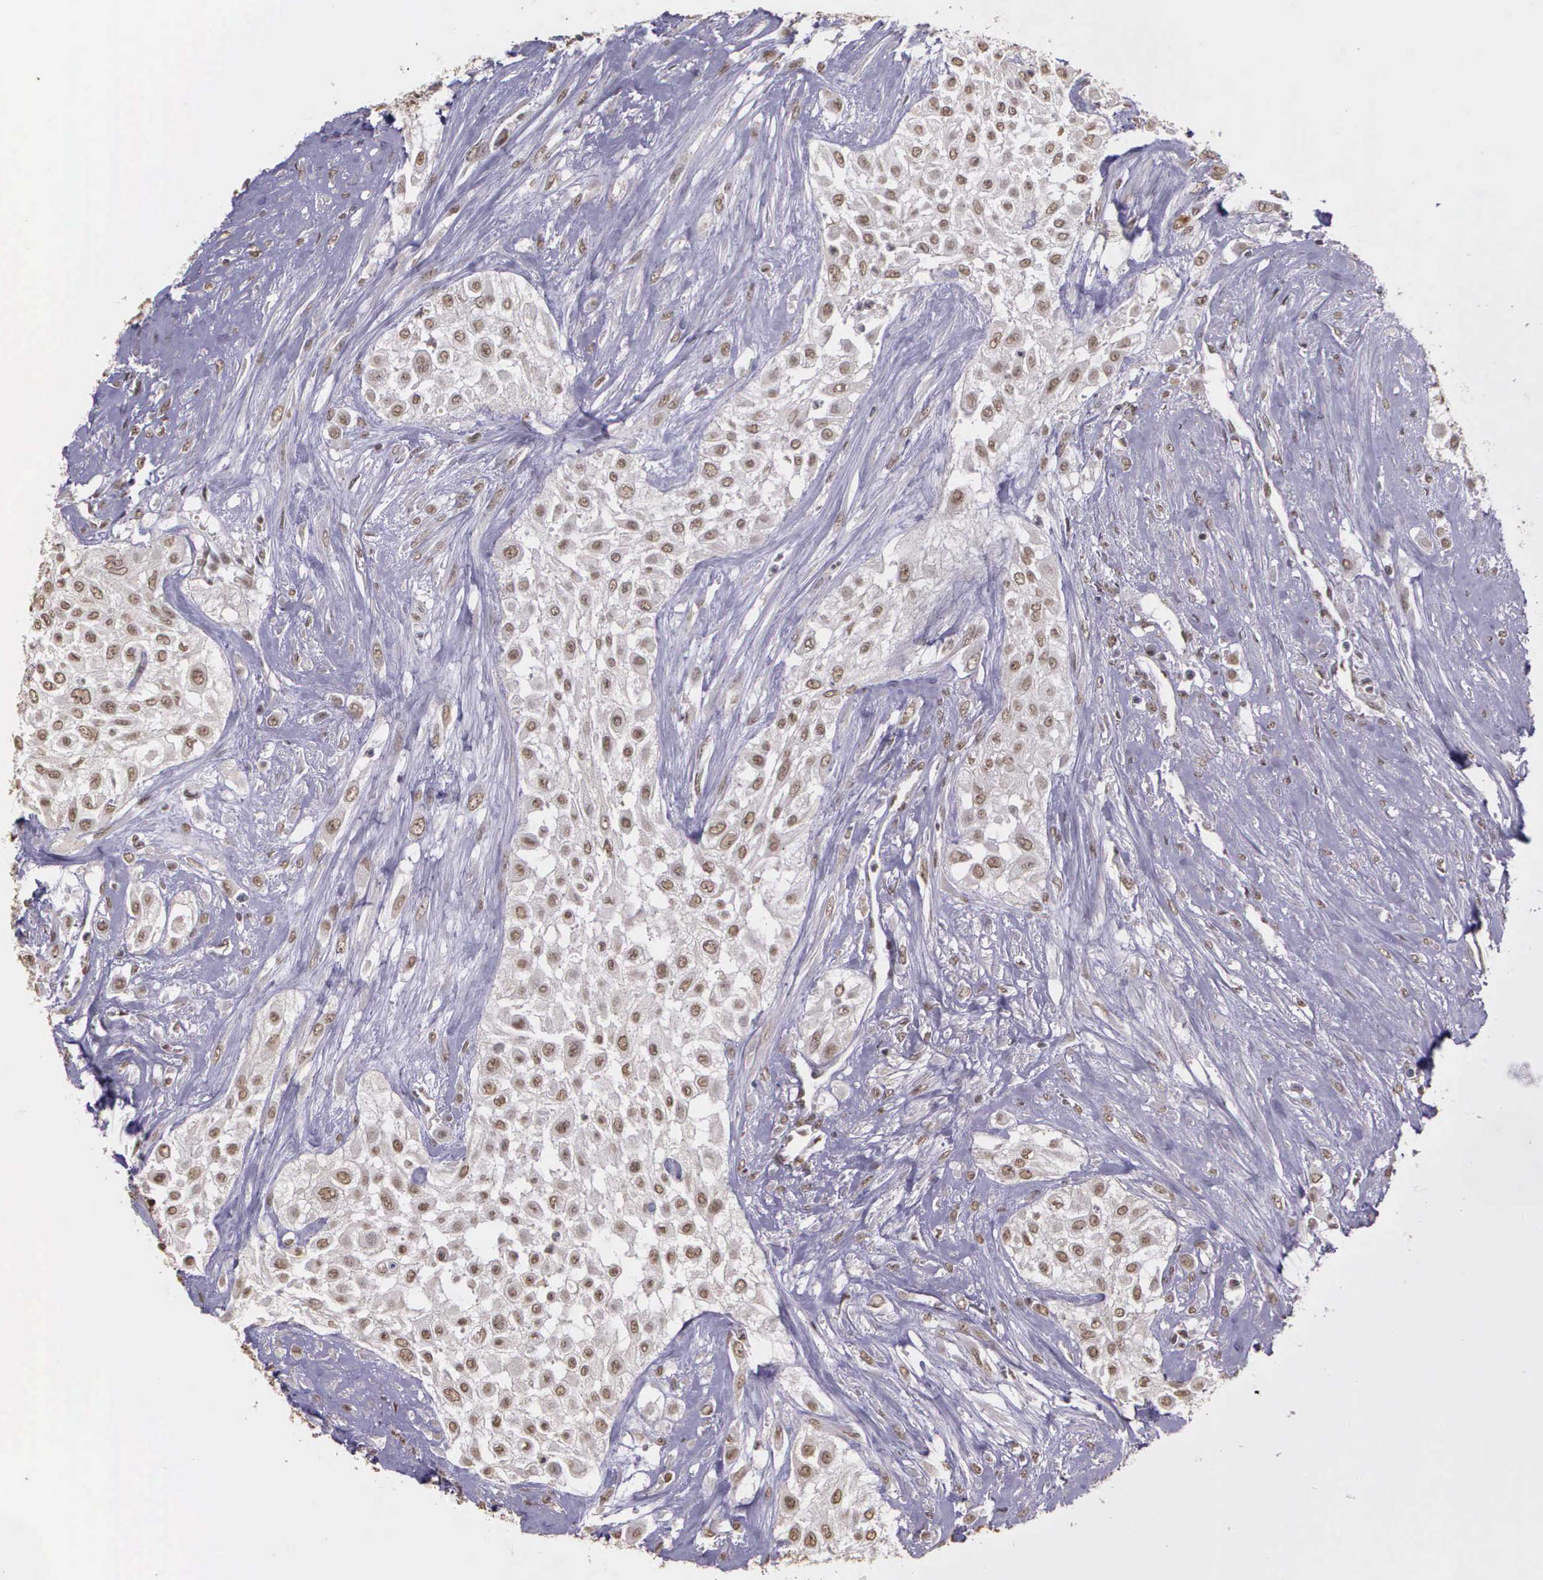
{"staining": {"intensity": "weak", "quantity": "25%-75%", "location": "nuclear"}, "tissue": "urothelial cancer", "cell_type": "Tumor cells", "image_type": "cancer", "snomed": [{"axis": "morphology", "description": "Urothelial carcinoma, High grade"}, {"axis": "topography", "description": "Urinary bladder"}], "caption": "Immunohistochemistry (DAB (3,3'-diaminobenzidine)) staining of urothelial carcinoma (high-grade) shows weak nuclear protein staining in about 25%-75% of tumor cells.", "gene": "ARMCX5", "patient": {"sex": "male", "age": 57}}